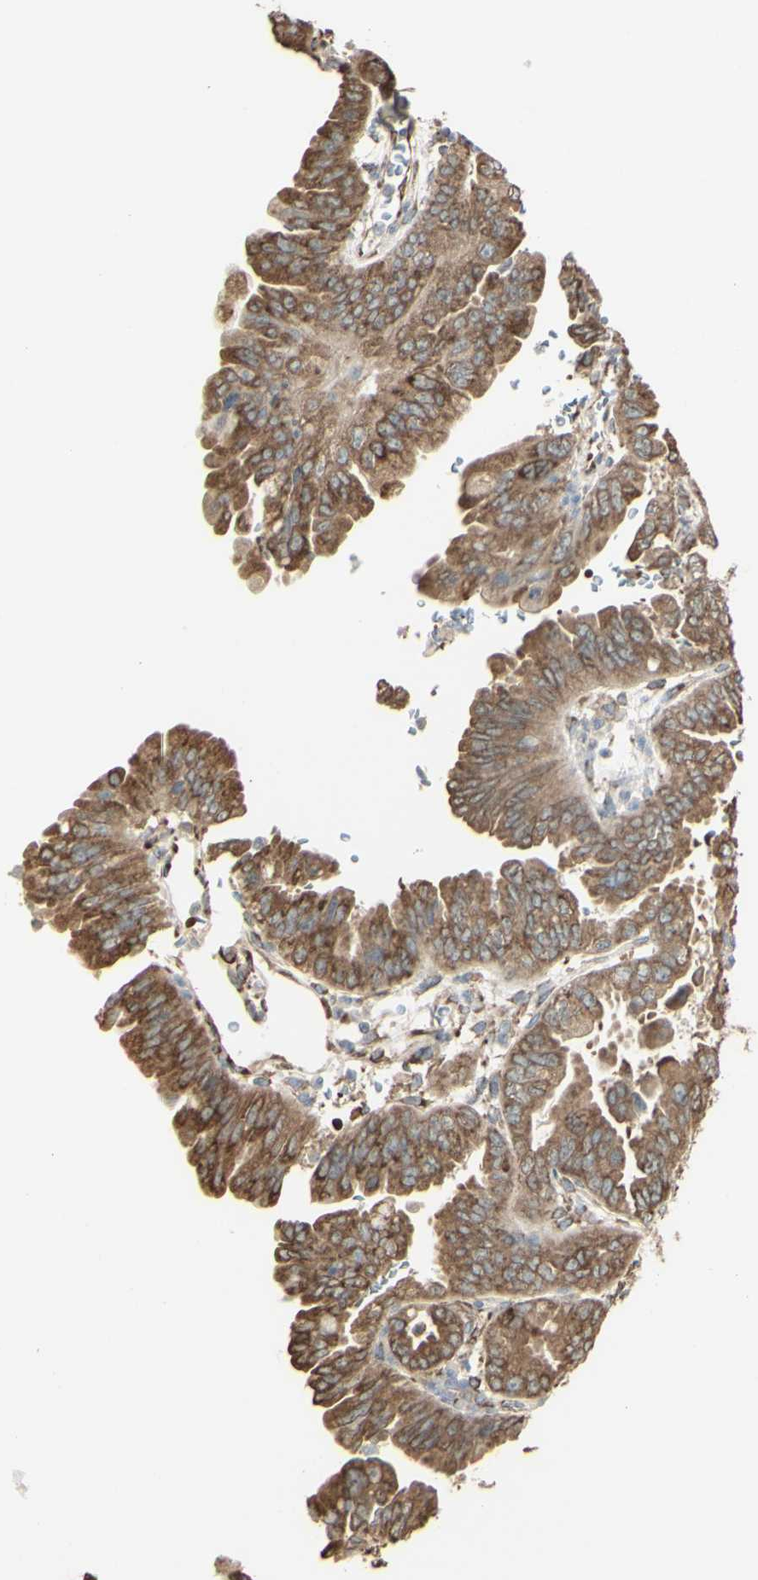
{"staining": {"intensity": "moderate", "quantity": ">75%", "location": "cytoplasmic/membranous"}, "tissue": "pancreatic cancer", "cell_type": "Tumor cells", "image_type": "cancer", "snomed": [{"axis": "morphology", "description": "Adenocarcinoma, NOS"}, {"axis": "topography", "description": "Pancreas"}], "caption": "A medium amount of moderate cytoplasmic/membranous expression is seen in about >75% of tumor cells in adenocarcinoma (pancreatic) tissue.", "gene": "EEF1B2", "patient": {"sex": "male", "age": 70}}